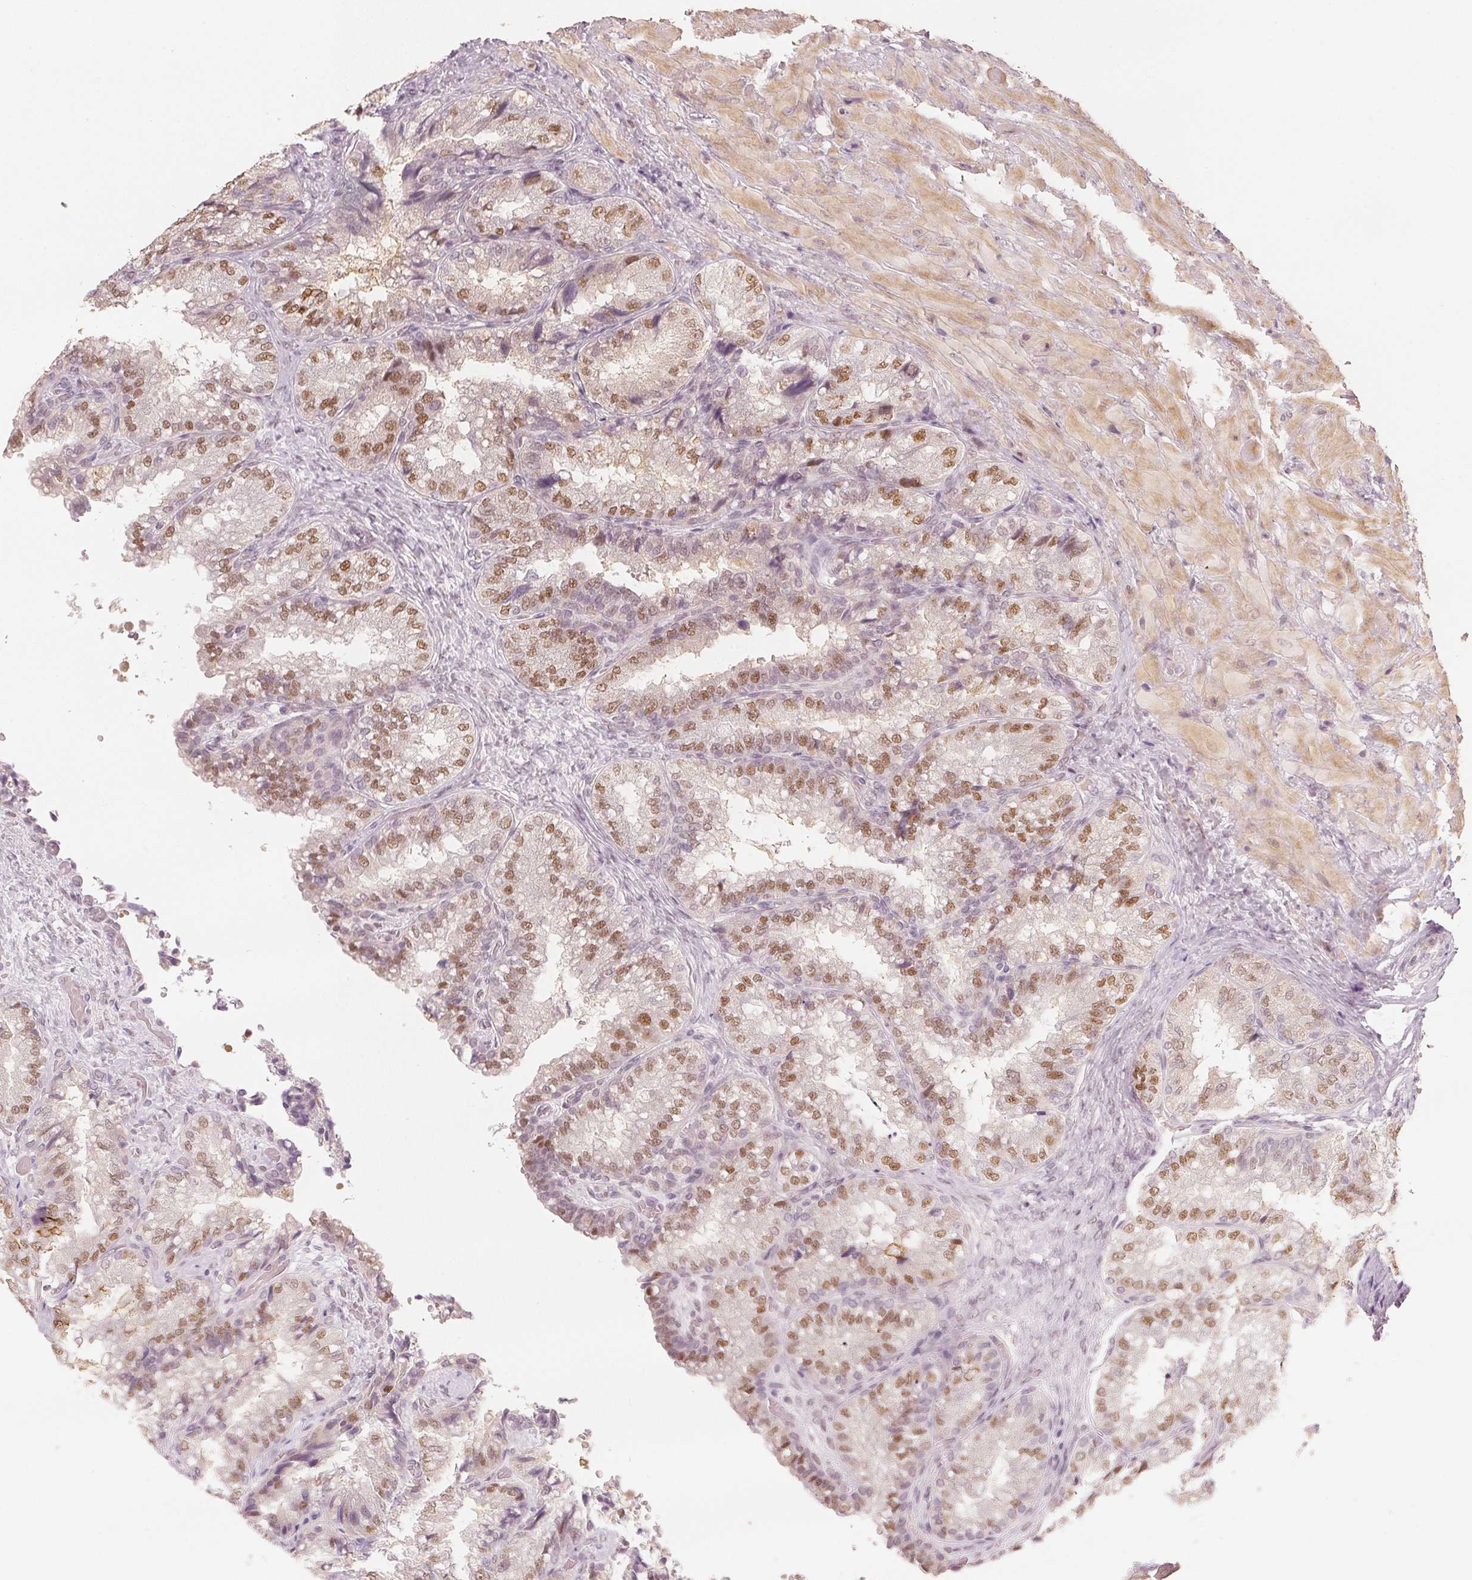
{"staining": {"intensity": "moderate", "quantity": "25%-75%", "location": "nuclear"}, "tissue": "seminal vesicle", "cell_type": "Glandular cells", "image_type": "normal", "snomed": [{"axis": "morphology", "description": "Normal tissue, NOS"}, {"axis": "topography", "description": "Seminal veicle"}], "caption": "Human seminal vesicle stained with a protein marker reveals moderate staining in glandular cells.", "gene": "ENSG00000267001", "patient": {"sex": "male", "age": 57}}